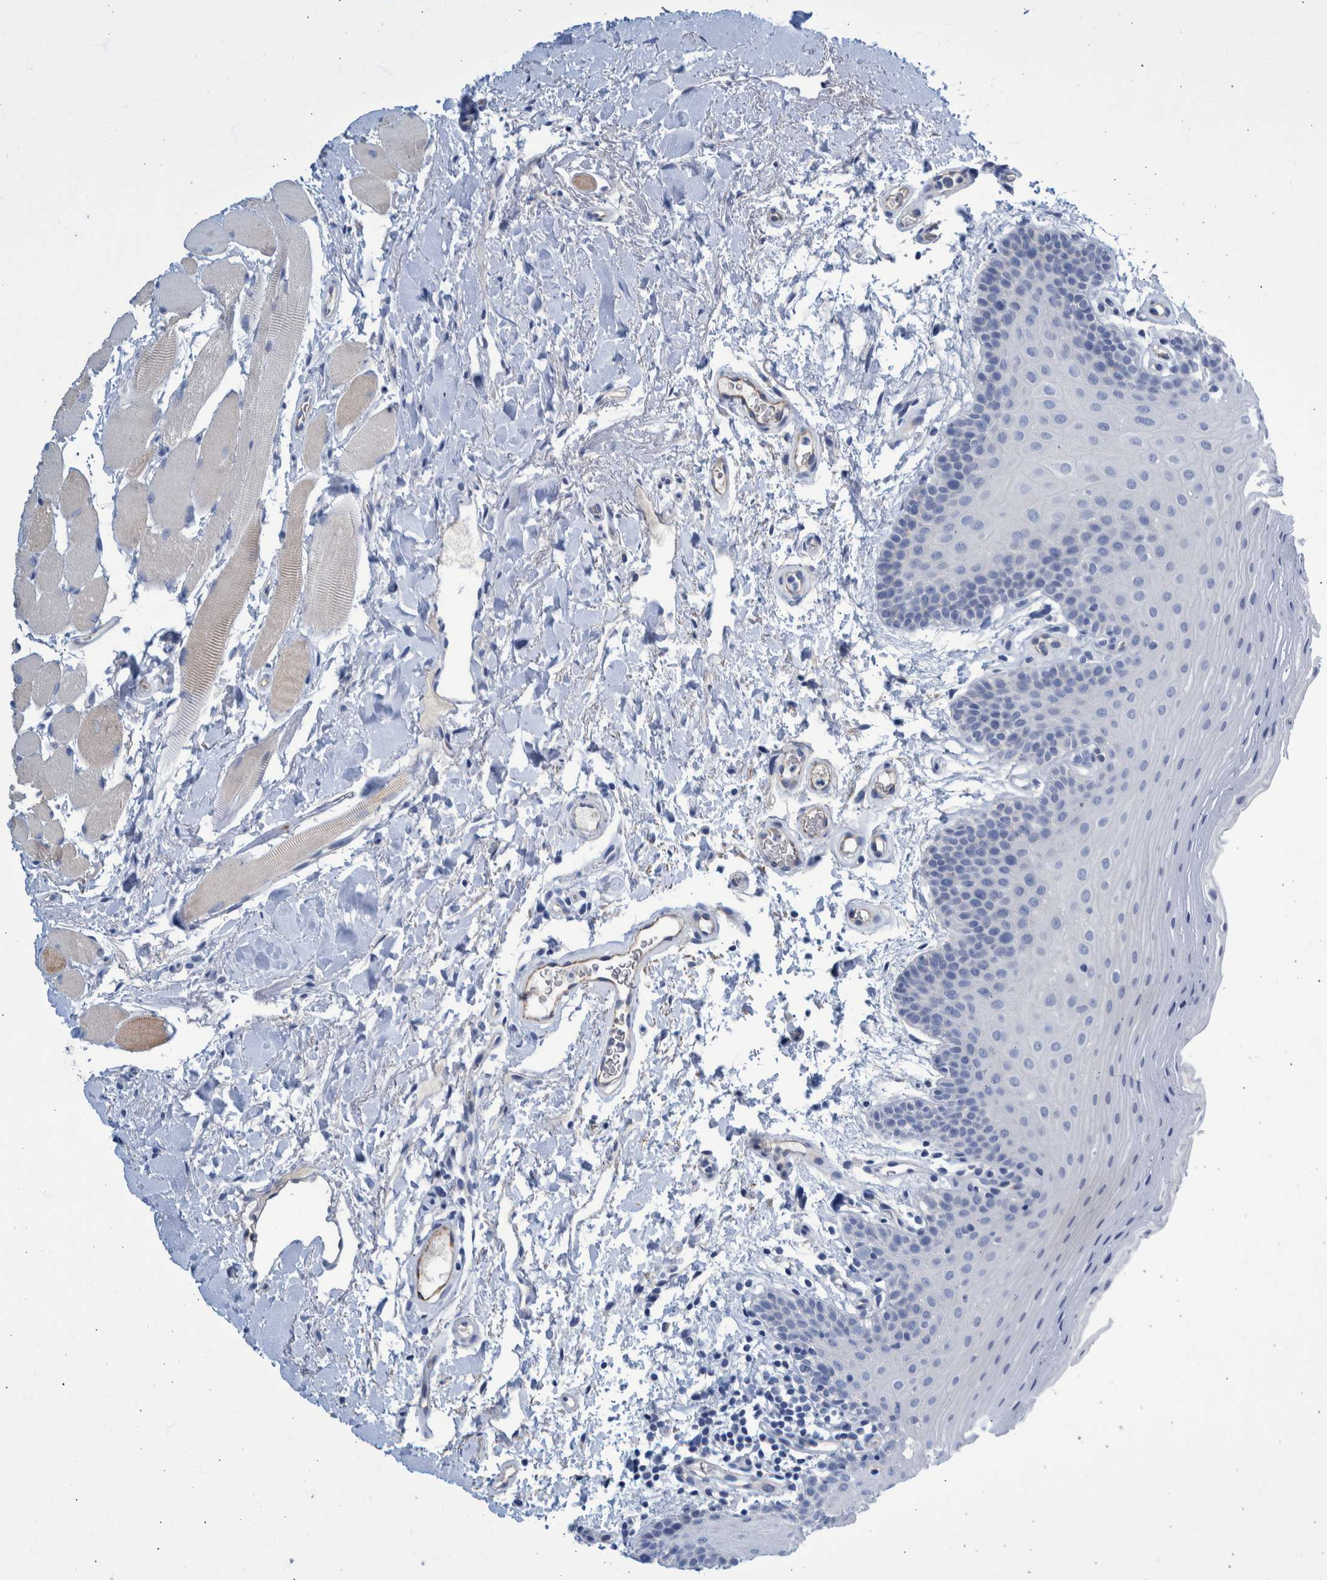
{"staining": {"intensity": "negative", "quantity": "none", "location": "none"}, "tissue": "oral mucosa", "cell_type": "Squamous epithelial cells", "image_type": "normal", "snomed": [{"axis": "morphology", "description": "Normal tissue, NOS"}, {"axis": "topography", "description": "Oral tissue"}], "caption": "Human oral mucosa stained for a protein using immunohistochemistry (IHC) displays no staining in squamous epithelial cells.", "gene": "SLC34A3", "patient": {"sex": "male", "age": 62}}